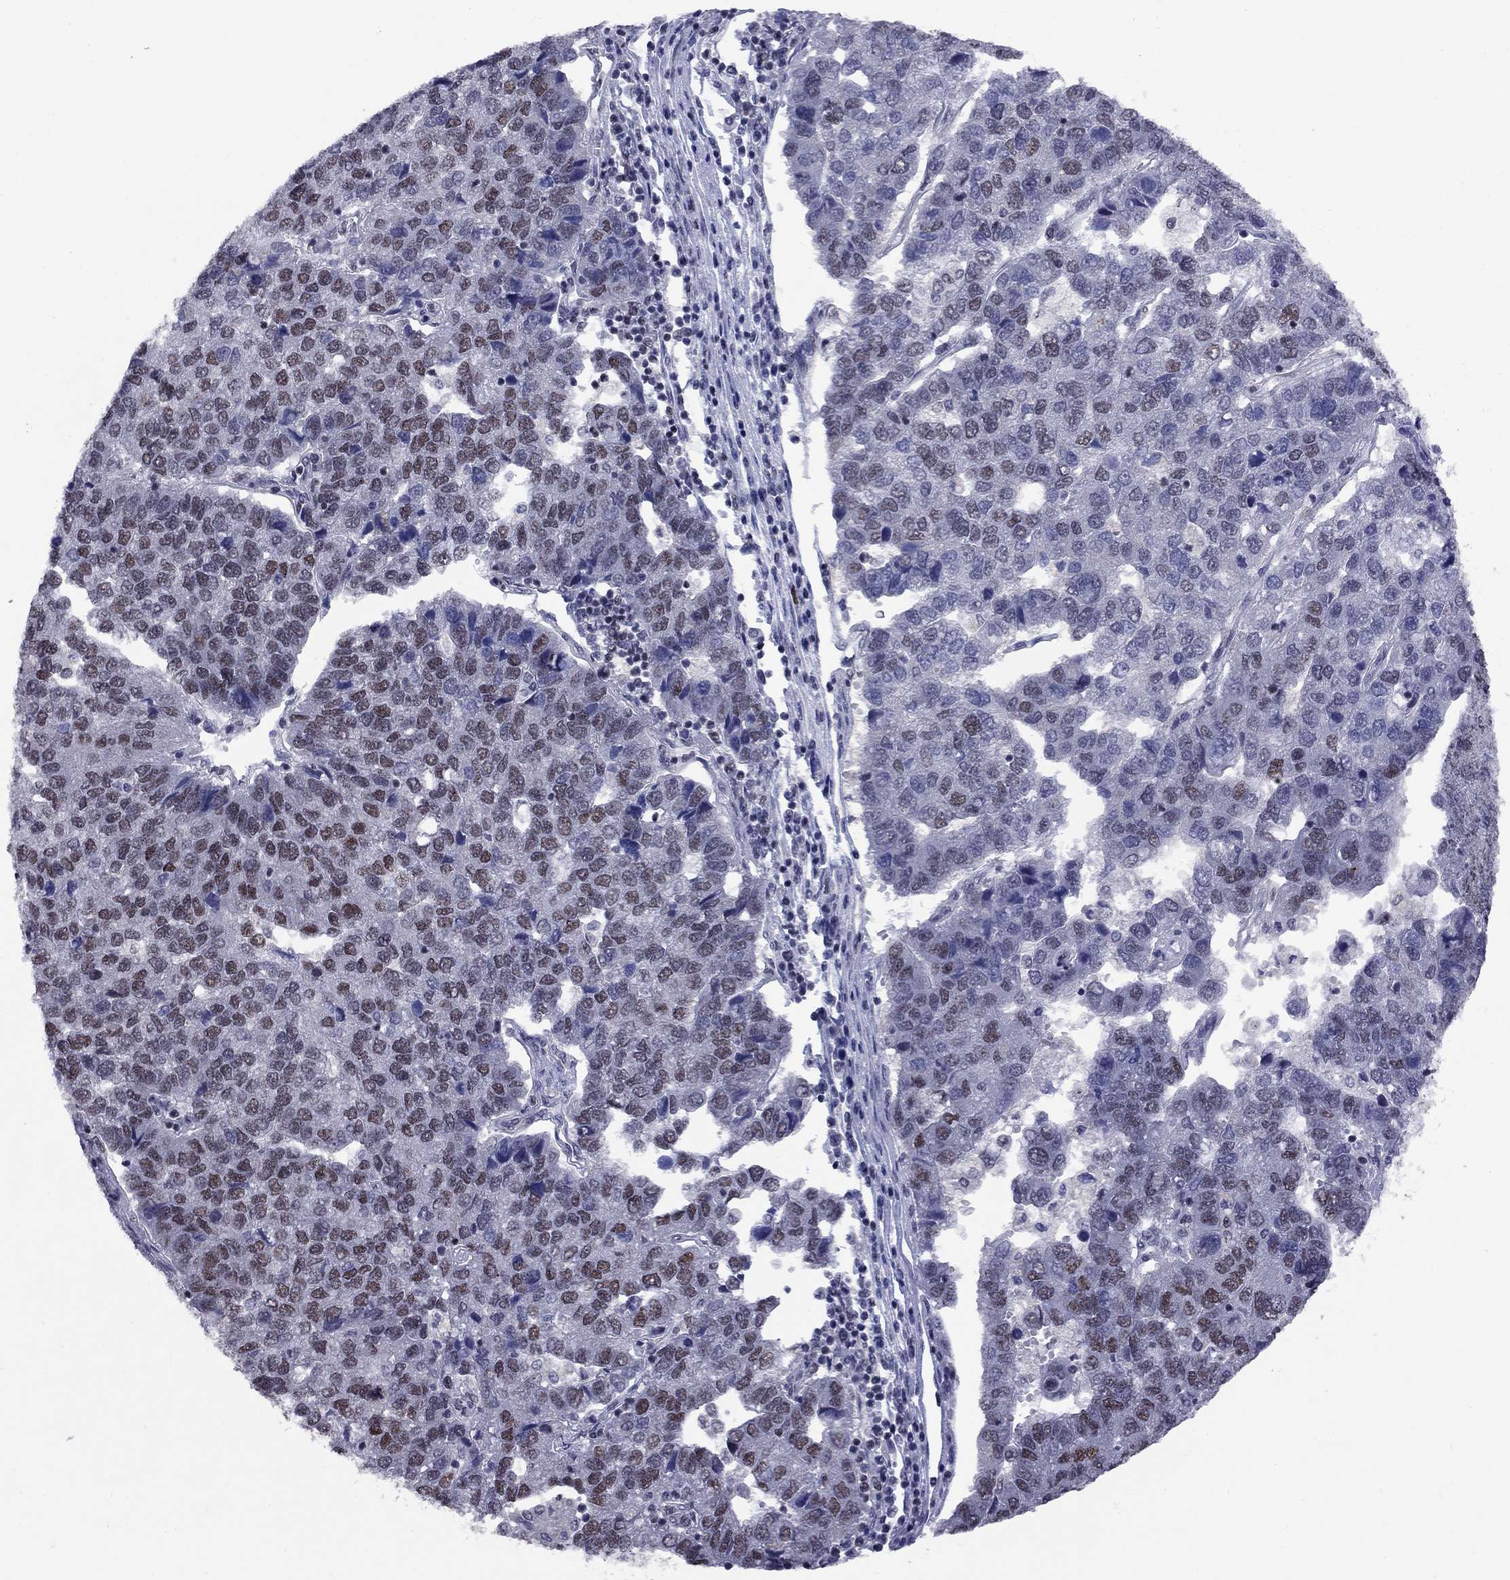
{"staining": {"intensity": "moderate", "quantity": "25%-75%", "location": "nuclear"}, "tissue": "pancreatic cancer", "cell_type": "Tumor cells", "image_type": "cancer", "snomed": [{"axis": "morphology", "description": "Adenocarcinoma, NOS"}, {"axis": "topography", "description": "Pancreas"}], "caption": "Brown immunohistochemical staining in pancreatic adenocarcinoma displays moderate nuclear positivity in about 25%-75% of tumor cells.", "gene": "TAF9", "patient": {"sex": "female", "age": 61}}